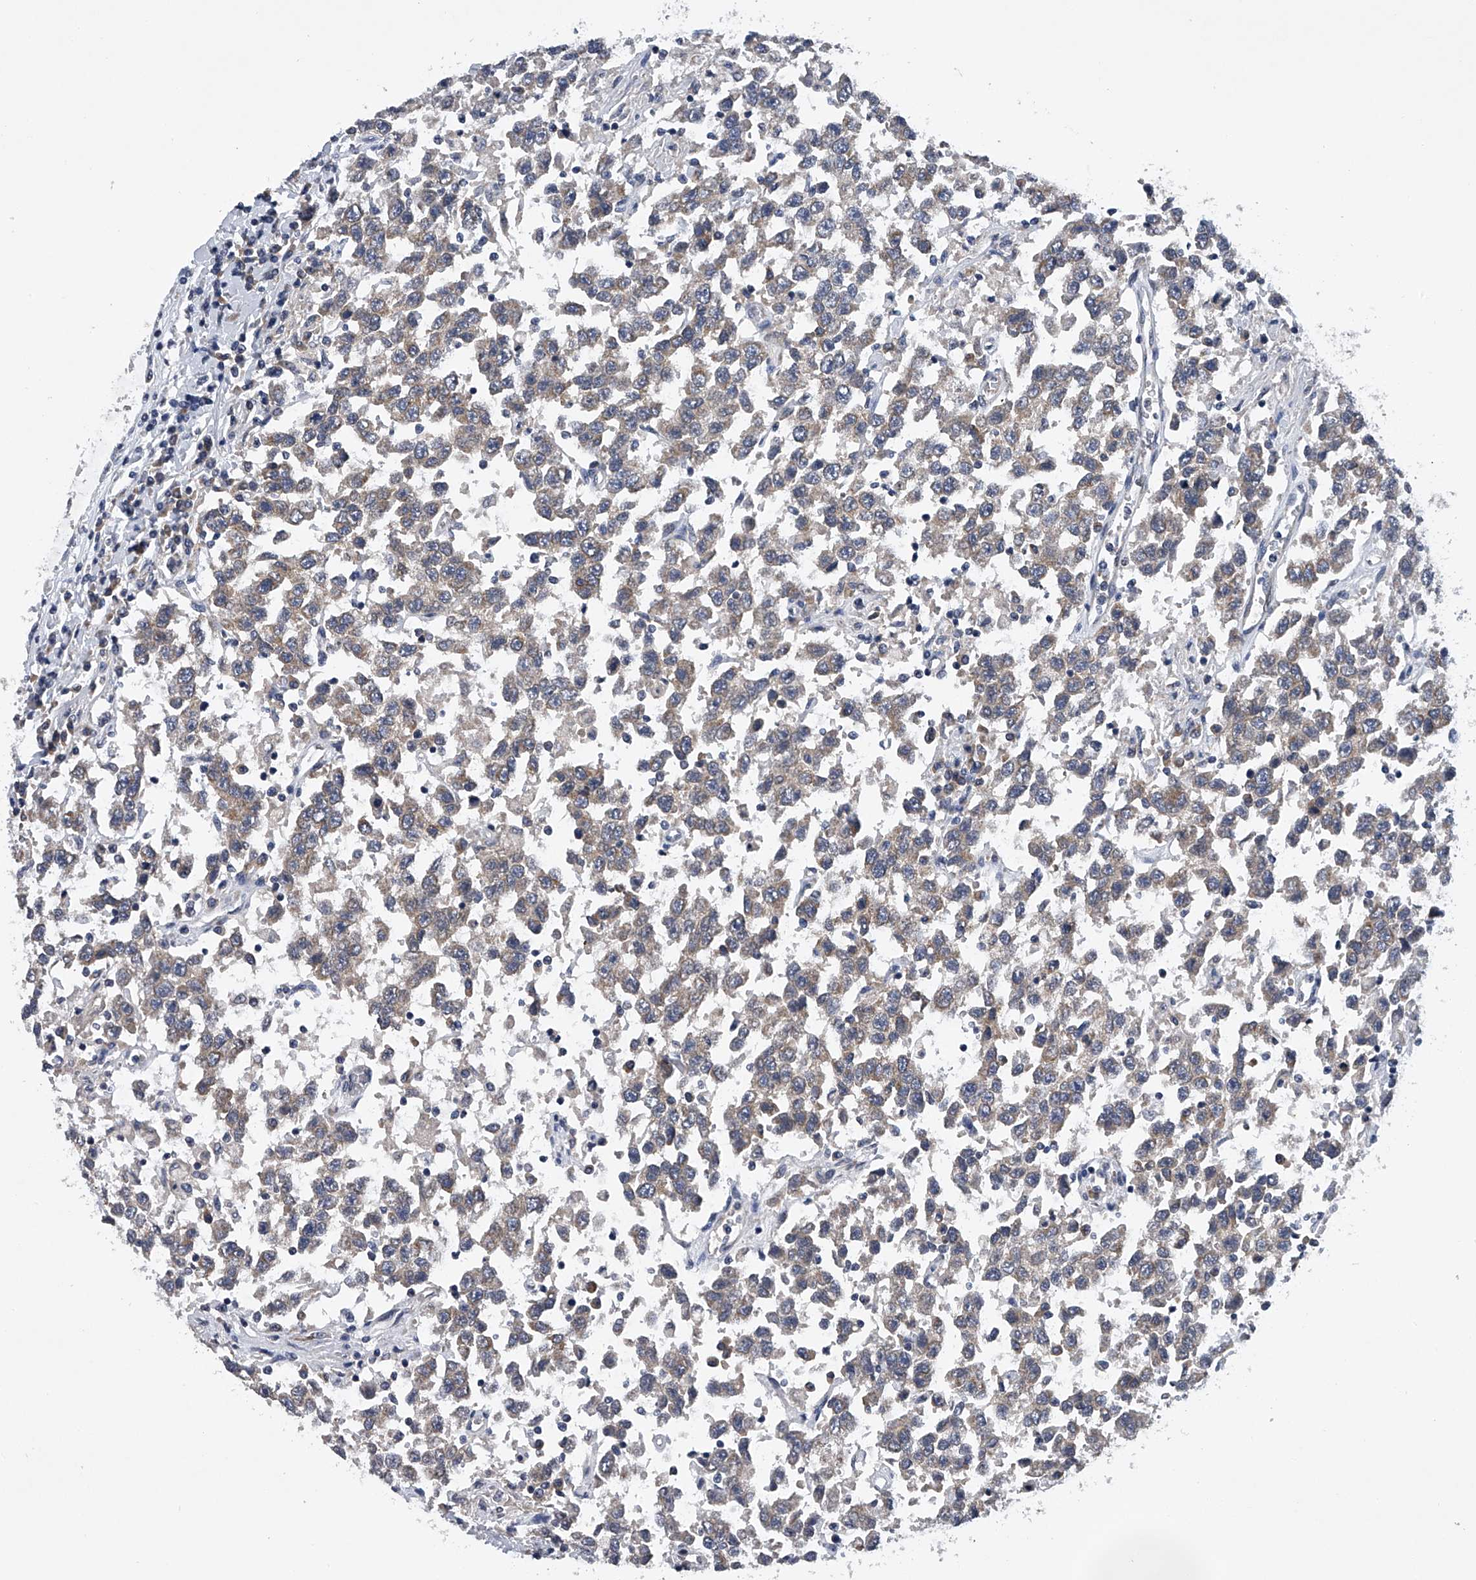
{"staining": {"intensity": "weak", "quantity": "25%-75%", "location": "cytoplasmic/membranous"}, "tissue": "testis cancer", "cell_type": "Tumor cells", "image_type": "cancer", "snomed": [{"axis": "morphology", "description": "Seminoma, NOS"}, {"axis": "topography", "description": "Testis"}], "caption": "DAB immunohistochemical staining of testis cancer reveals weak cytoplasmic/membranous protein staining in approximately 25%-75% of tumor cells.", "gene": "RNF5", "patient": {"sex": "male", "age": 41}}